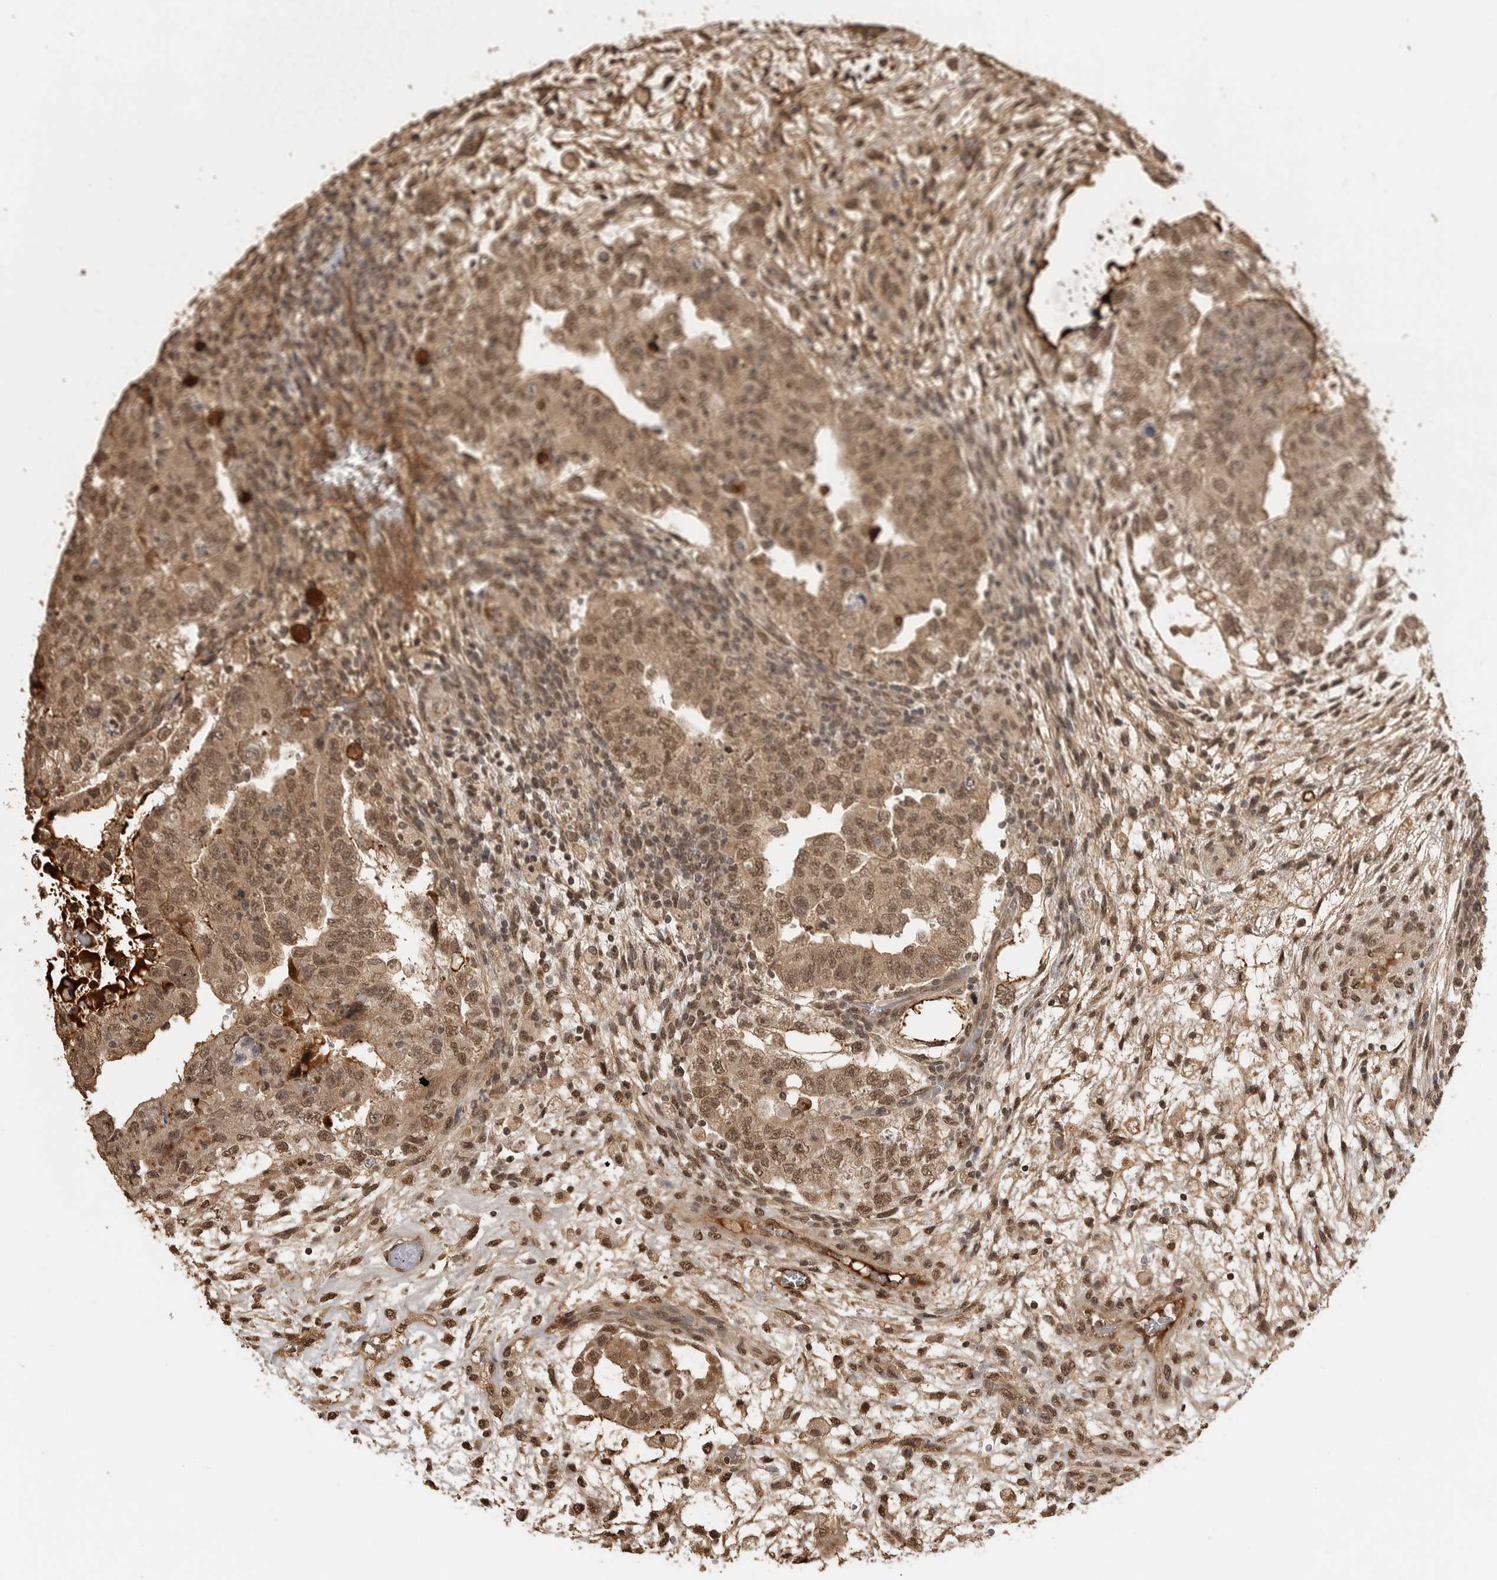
{"staining": {"intensity": "moderate", "quantity": ">75%", "location": "cytoplasmic/membranous,nuclear"}, "tissue": "testis cancer", "cell_type": "Tumor cells", "image_type": "cancer", "snomed": [{"axis": "morphology", "description": "Carcinoma, Embryonal, NOS"}, {"axis": "topography", "description": "Testis"}], "caption": "Immunohistochemistry (IHC) micrograph of neoplastic tissue: human testis embryonal carcinoma stained using immunohistochemistry displays medium levels of moderate protein expression localized specifically in the cytoplasmic/membranous and nuclear of tumor cells, appearing as a cytoplasmic/membranous and nuclear brown color.", "gene": "CLOCK", "patient": {"sex": "male", "age": 36}}